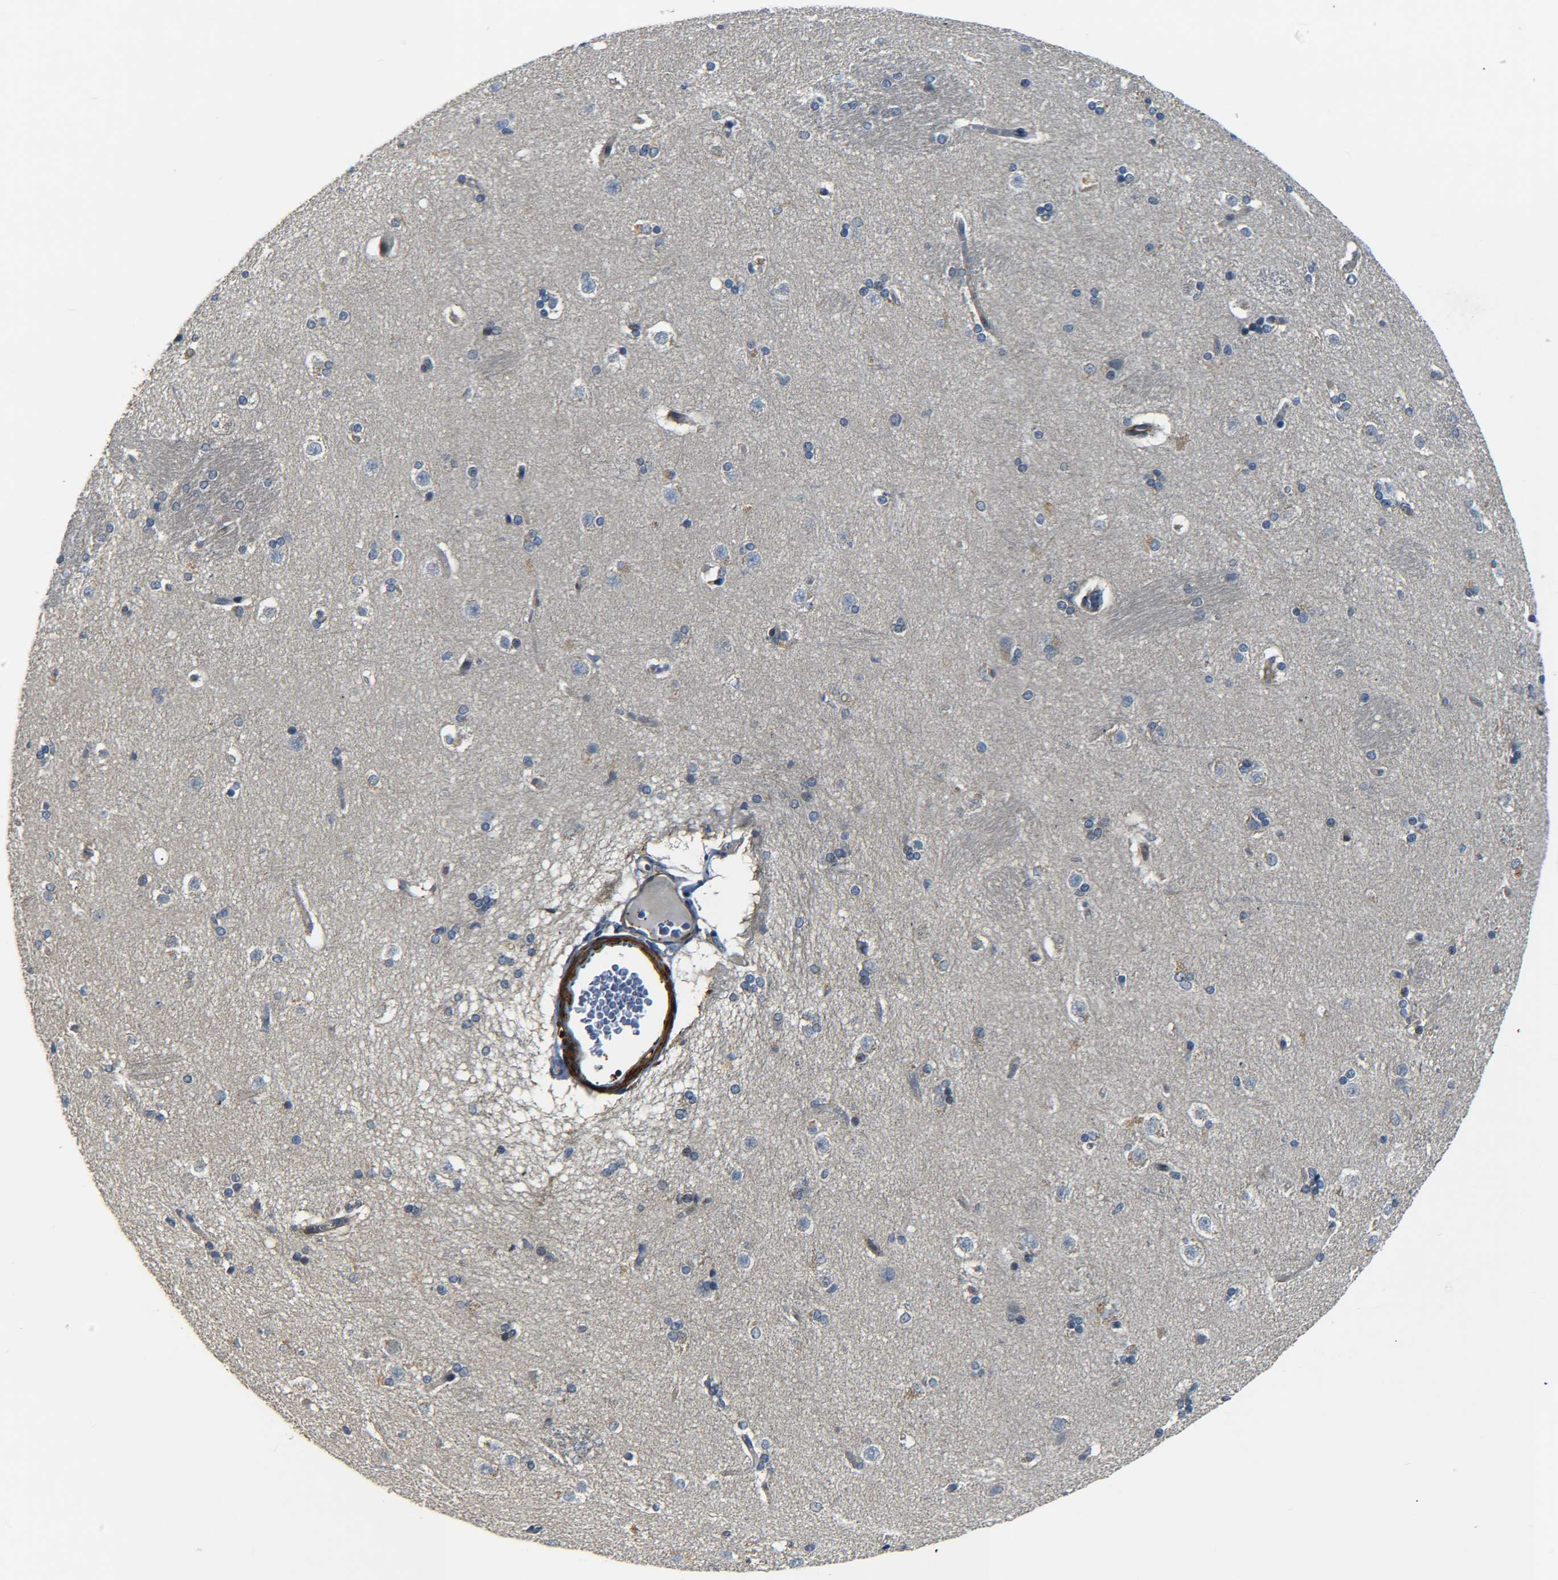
{"staining": {"intensity": "weak", "quantity": "<25%", "location": "cytoplasmic/membranous"}, "tissue": "caudate", "cell_type": "Glial cells", "image_type": "normal", "snomed": [{"axis": "morphology", "description": "Normal tissue, NOS"}, {"axis": "topography", "description": "Lateral ventricle wall"}], "caption": "DAB (3,3'-diaminobenzidine) immunohistochemical staining of normal human caudate reveals no significant staining in glial cells. (DAB (3,3'-diaminobenzidine) IHC visualized using brightfield microscopy, high magnification).", "gene": "MEIS1", "patient": {"sex": "female", "age": 19}}